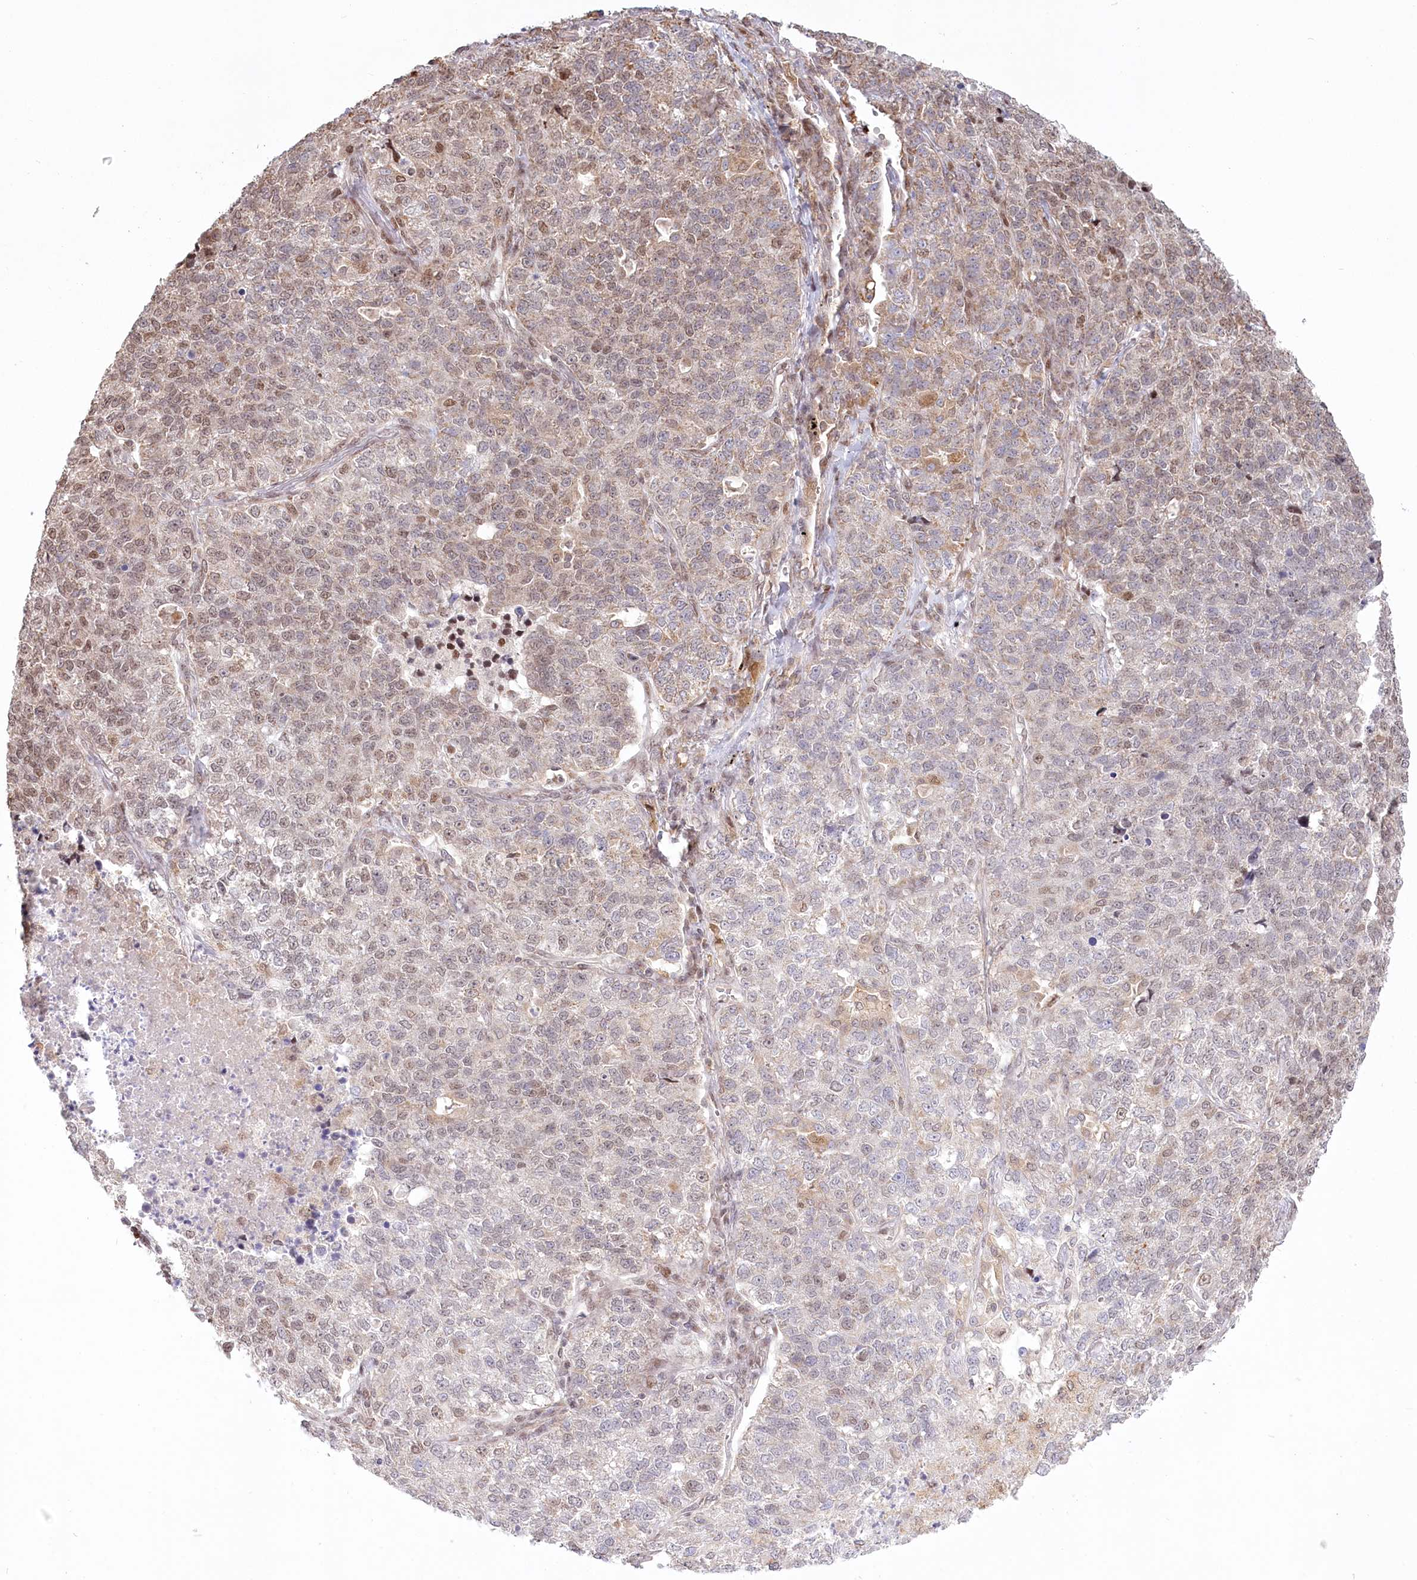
{"staining": {"intensity": "moderate", "quantity": "25%-75%", "location": "nuclear"}, "tissue": "lung cancer", "cell_type": "Tumor cells", "image_type": "cancer", "snomed": [{"axis": "morphology", "description": "Adenocarcinoma, NOS"}, {"axis": "topography", "description": "Lung"}], "caption": "The image reveals staining of lung adenocarcinoma, revealing moderate nuclear protein staining (brown color) within tumor cells. The staining is performed using DAB brown chromogen to label protein expression. The nuclei are counter-stained blue using hematoxylin.", "gene": "PYURF", "patient": {"sex": "male", "age": 49}}